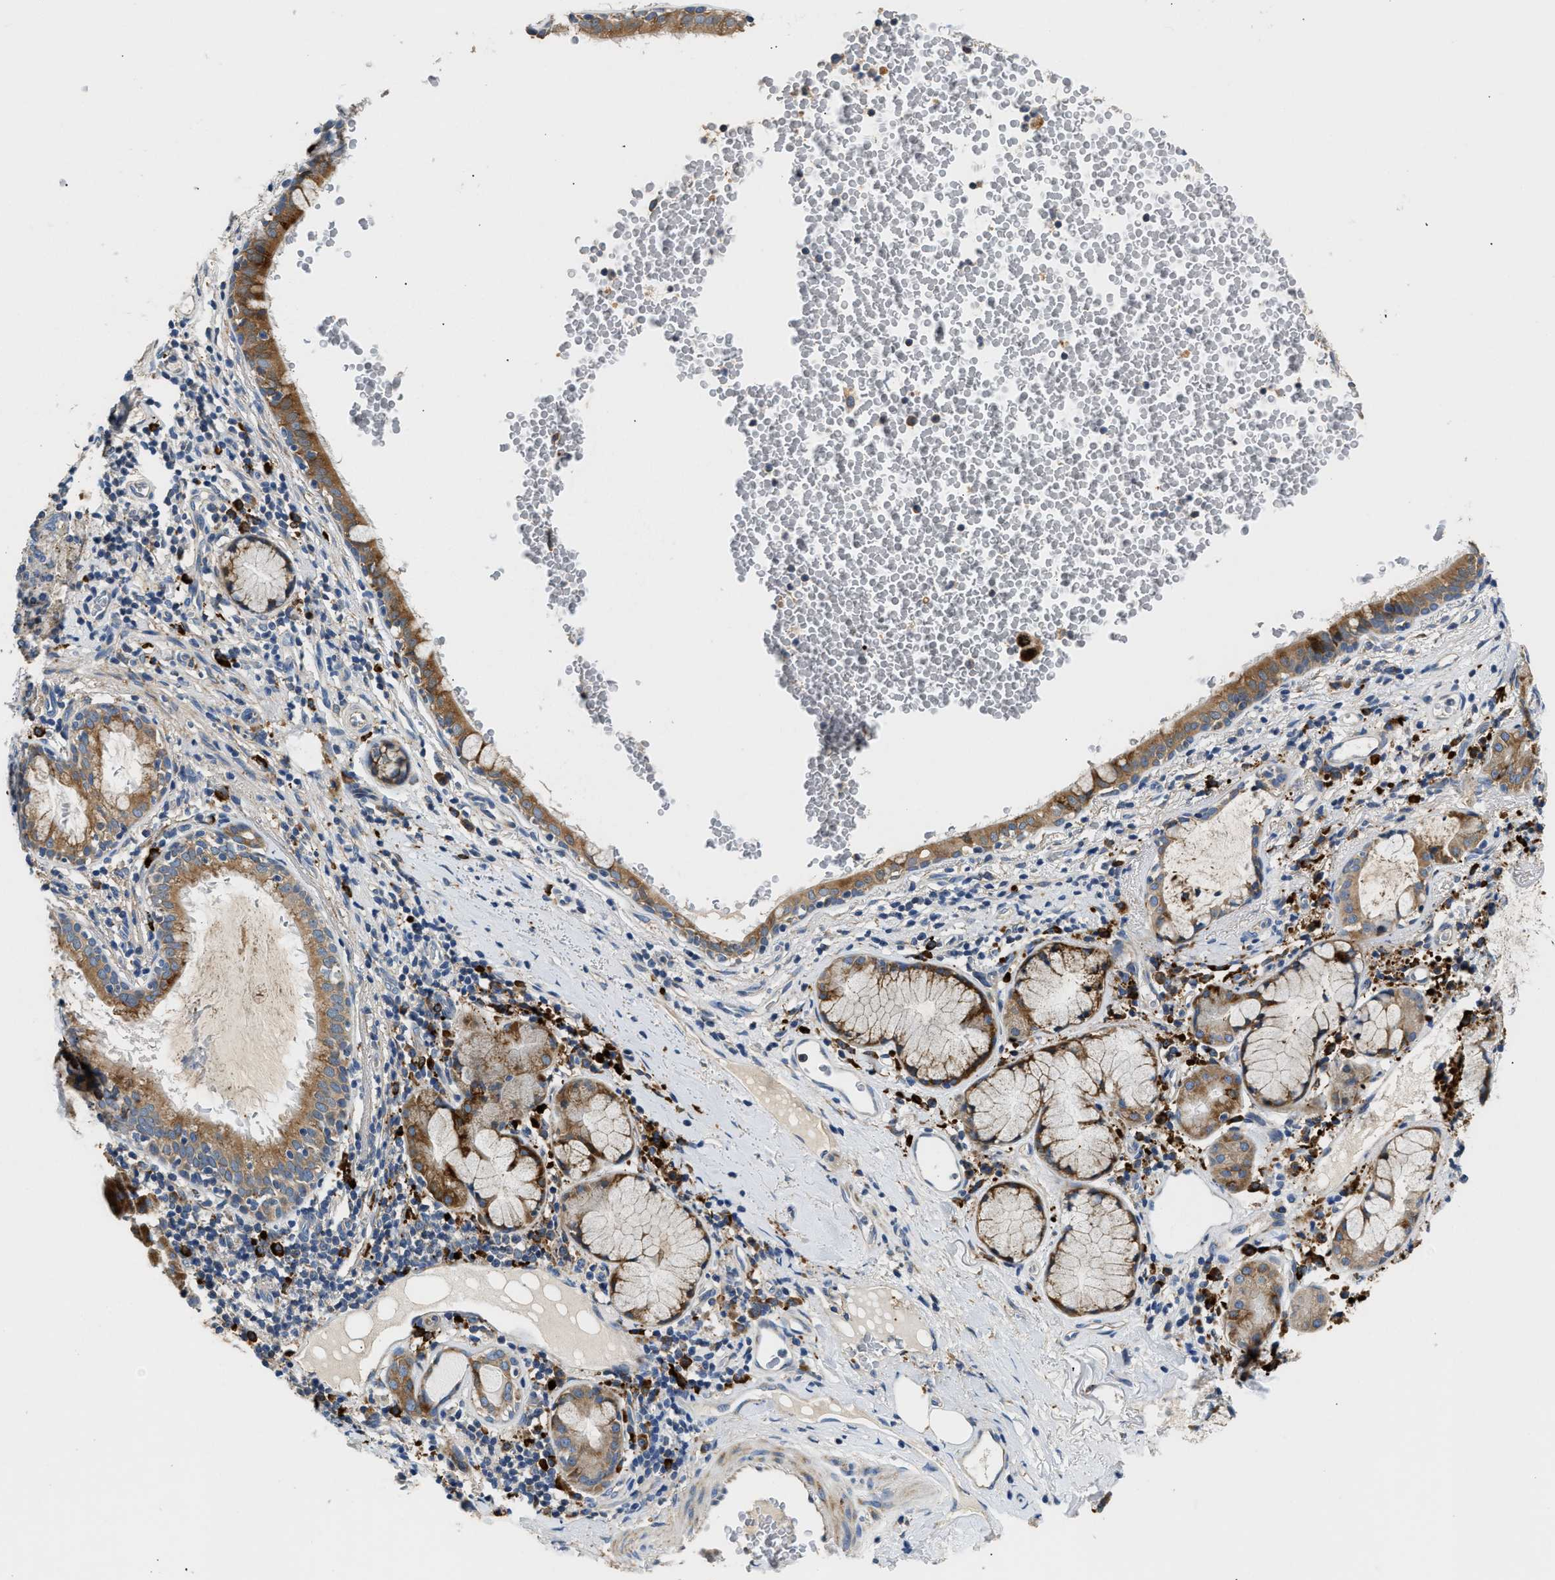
{"staining": {"intensity": "strong", "quantity": ">75%", "location": "cytoplasmic/membranous"}, "tissue": "bronchus", "cell_type": "Respiratory epithelial cells", "image_type": "normal", "snomed": [{"axis": "morphology", "description": "Normal tissue, NOS"}, {"axis": "morphology", "description": "Inflammation, NOS"}, {"axis": "topography", "description": "Cartilage tissue"}, {"axis": "topography", "description": "Bronchus"}], "caption": "The histopathology image reveals staining of unremarkable bronchus, revealing strong cytoplasmic/membranous protein expression (brown color) within respiratory epithelial cells.", "gene": "AMZ1", "patient": {"sex": "male", "age": 77}}